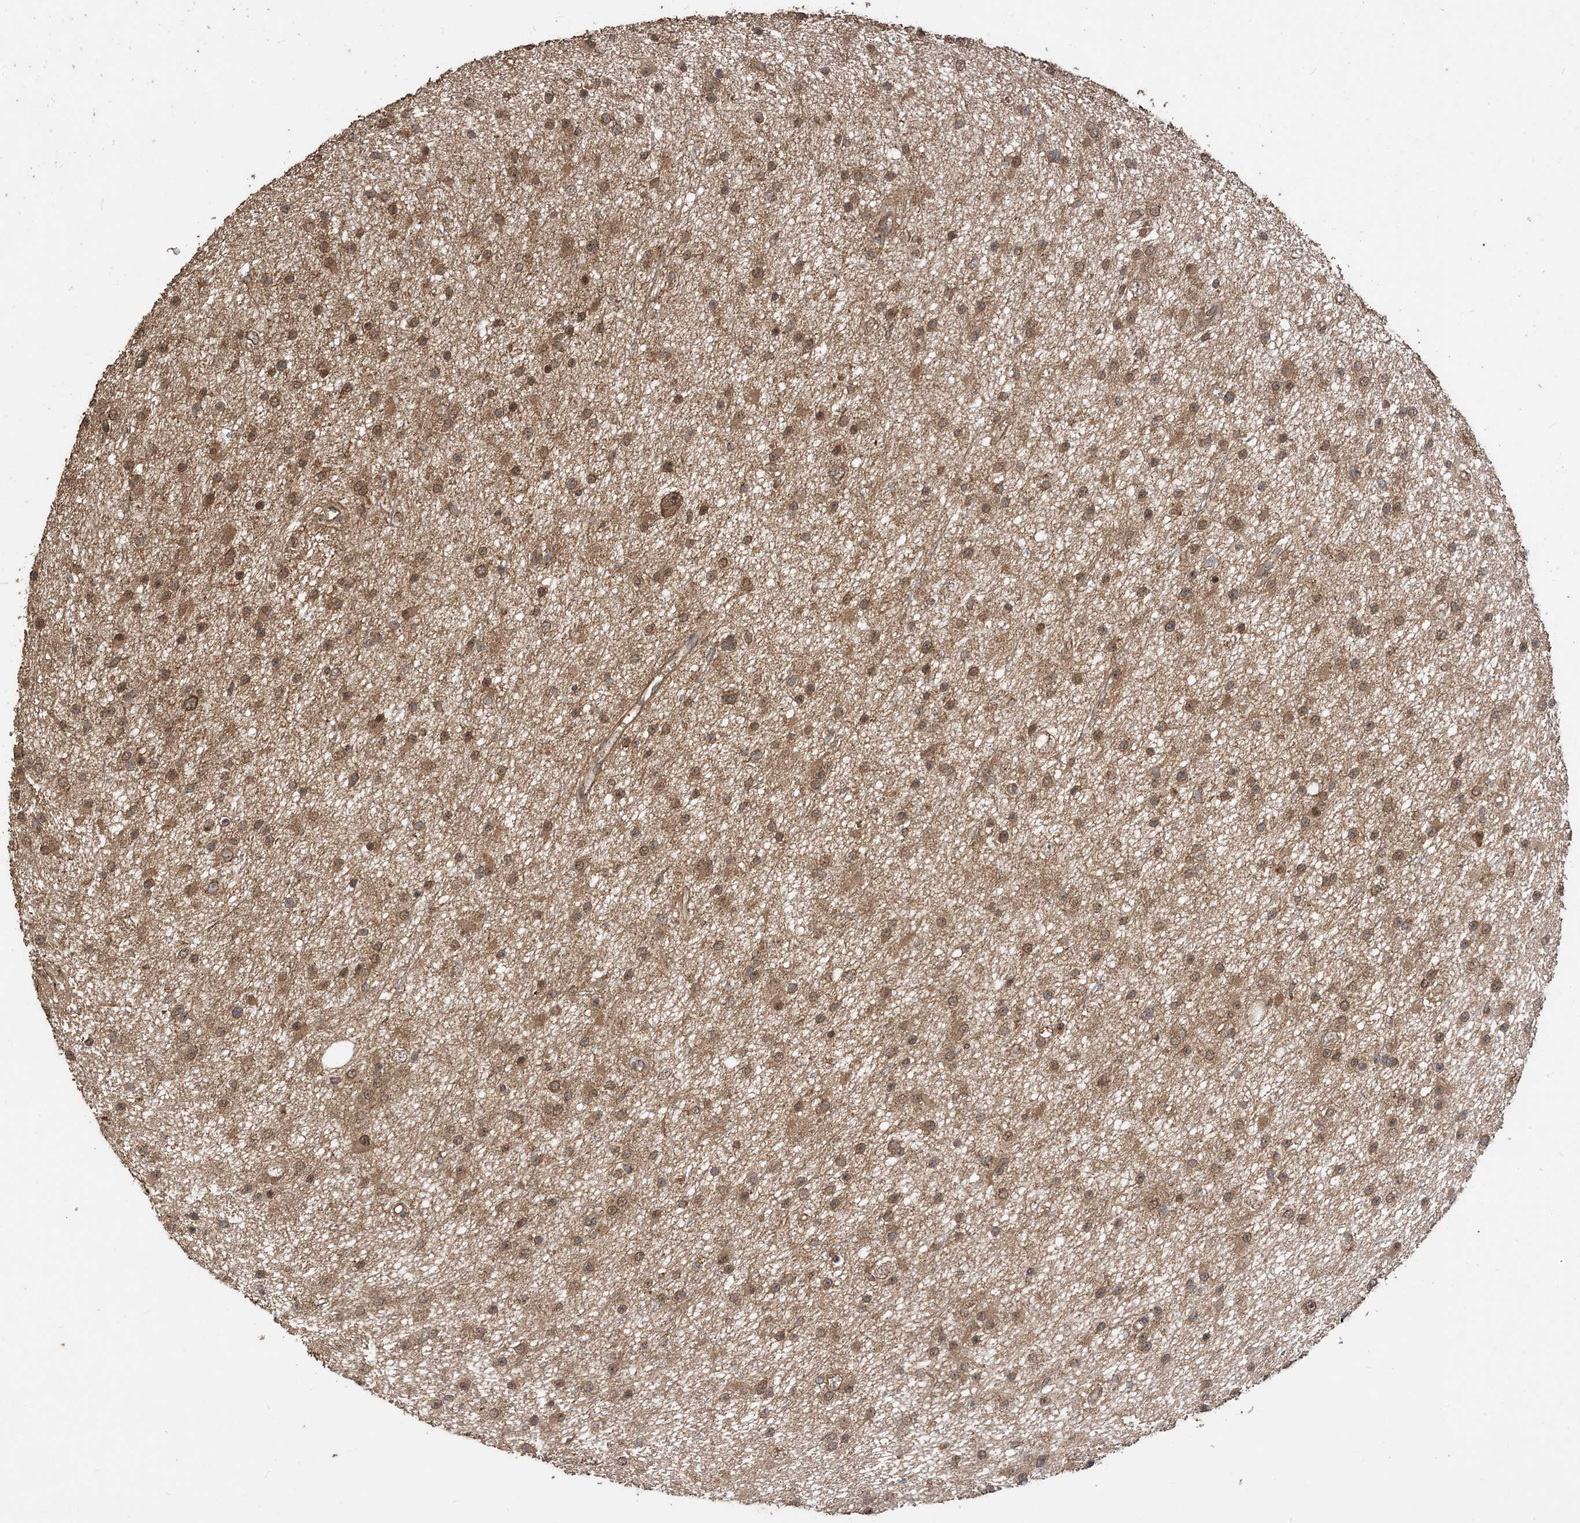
{"staining": {"intensity": "moderate", "quantity": ">75%", "location": "cytoplasmic/membranous"}, "tissue": "glioma", "cell_type": "Tumor cells", "image_type": "cancer", "snomed": [{"axis": "morphology", "description": "Glioma, malignant, Low grade"}, {"axis": "topography", "description": "Cerebral cortex"}], "caption": "IHC (DAB (3,3'-diaminobenzidine)) staining of human malignant glioma (low-grade) reveals moderate cytoplasmic/membranous protein expression in approximately >75% of tumor cells.", "gene": "ZKSCAN5", "patient": {"sex": "female", "age": 39}}